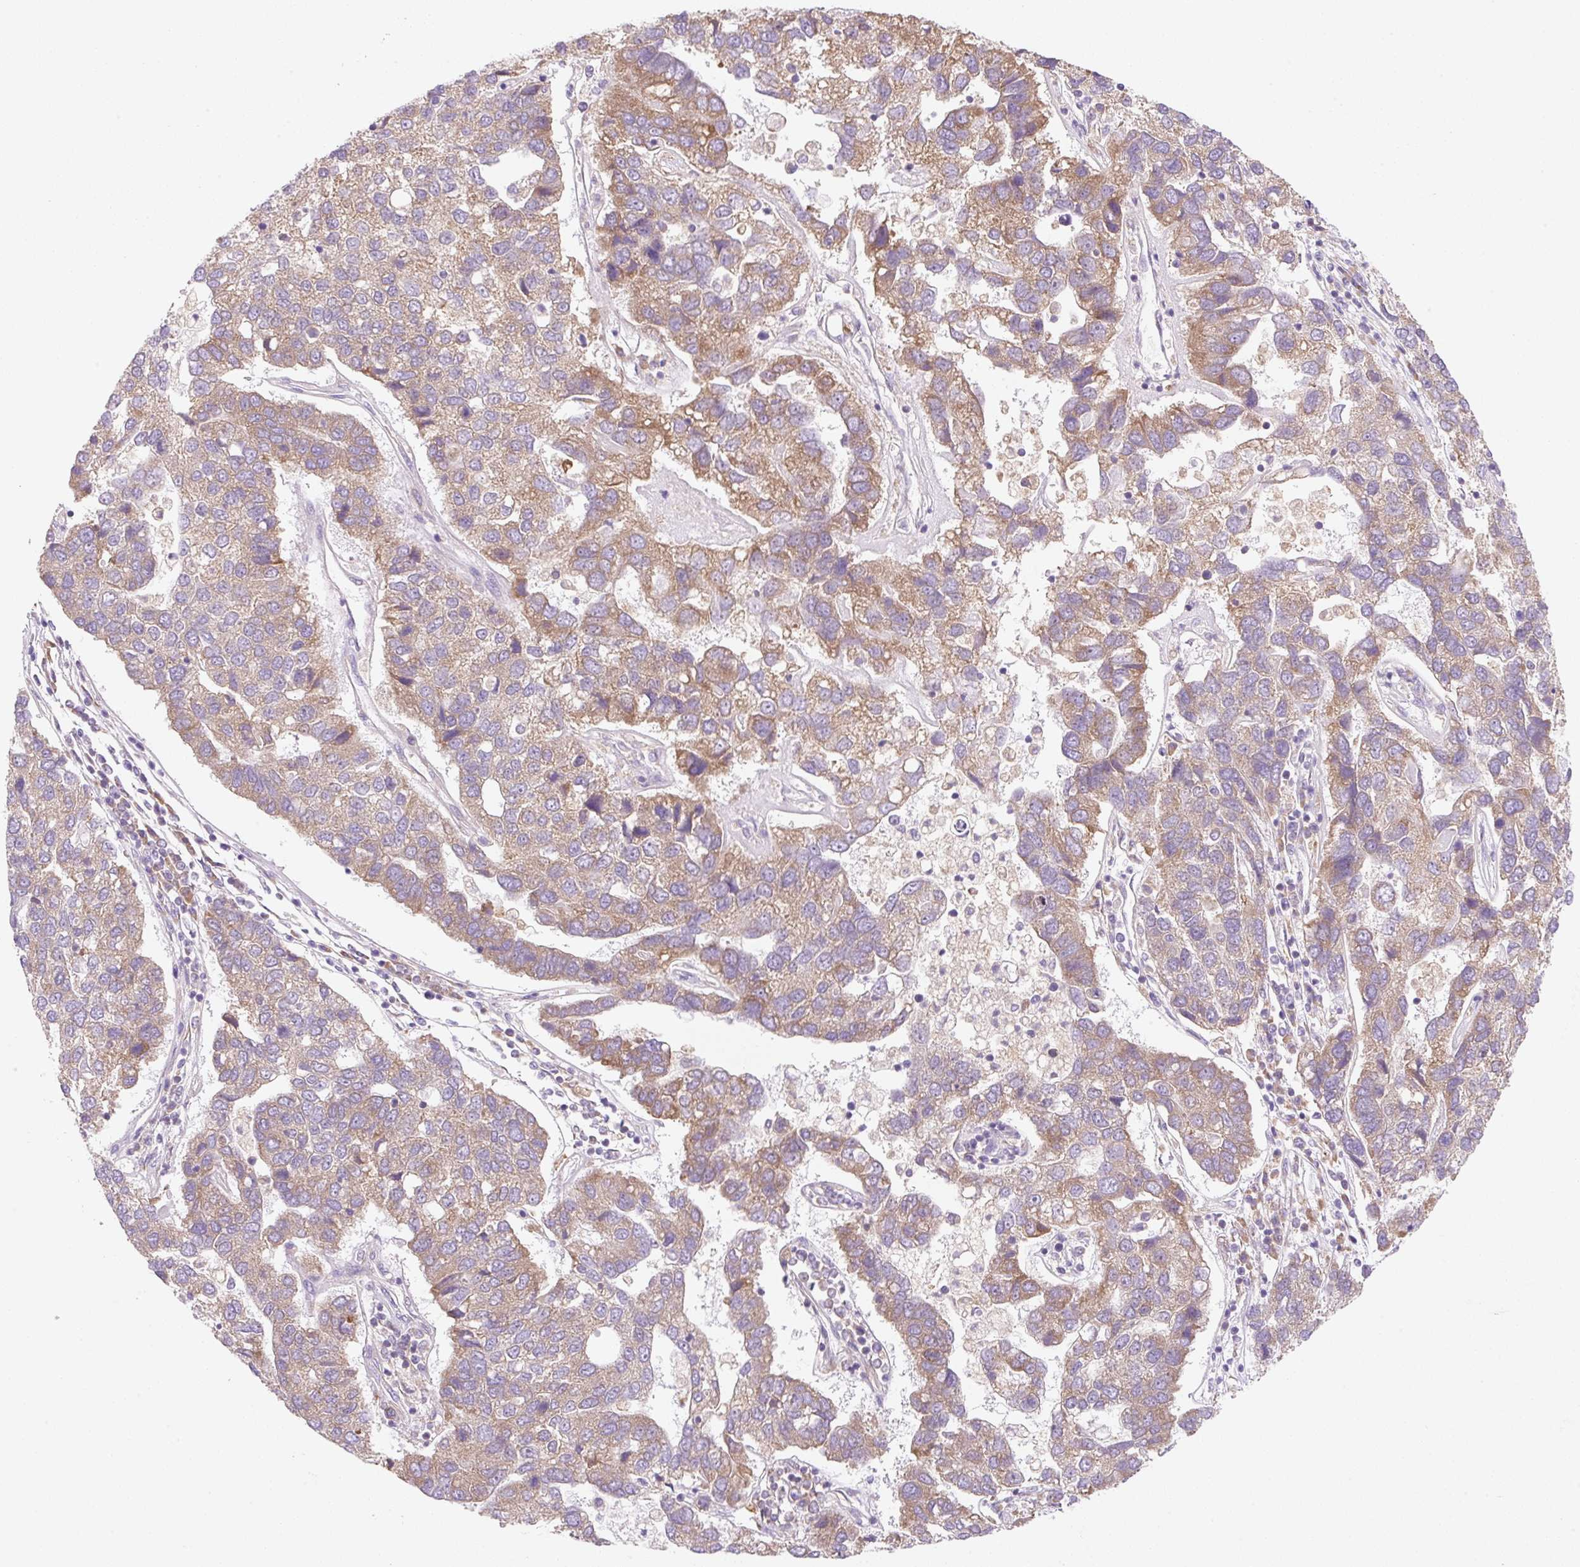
{"staining": {"intensity": "moderate", "quantity": ">75%", "location": "cytoplasmic/membranous"}, "tissue": "pancreatic cancer", "cell_type": "Tumor cells", "image_type": "cancer", "snomed": [{"axis": "morphology", "description": "Adenocarcinoma, NOS"}, {"axis": "topography", "description": "Pancreas"}], "caption": "Immunohistochemistry (IHC) of pancreatic cancer (adenocarcinoma) exhibits medium levels of moderate cytoplasmic/membranous positivity in approximately >75% of tumor cells. (DAB IHC, brown staining for protein, blue staining for nuclei).", "gene": "RPL18A", "patient": {"sex": "female", "age": 61}}